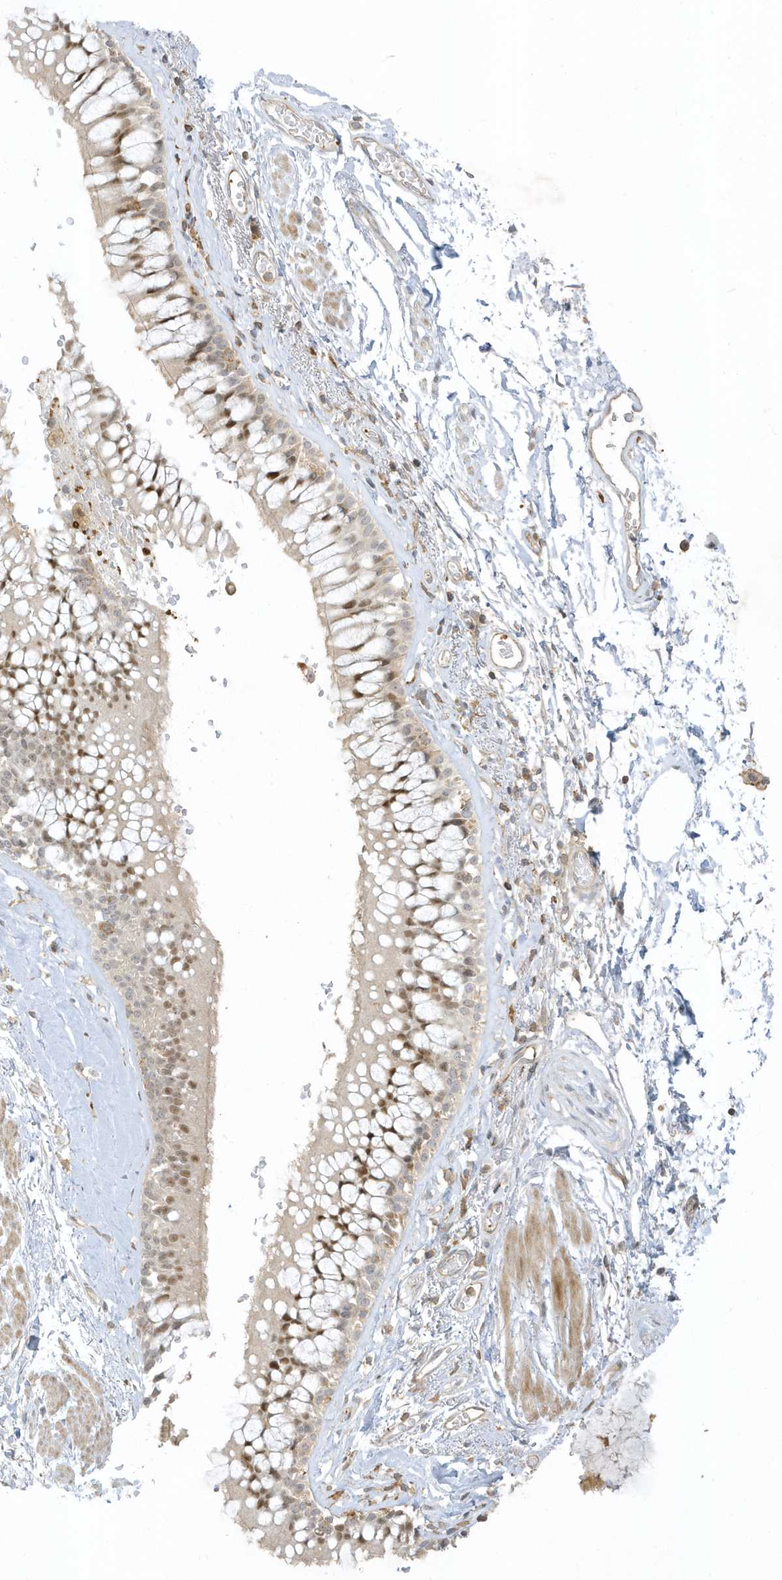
{"staining": {"intensity": "moderate", "quantity": "25%-75%", "location": "nuclear"}, "tissue": "bronchus", "cell_type": "Respiratory epithelial cells", "image_type": "normal", "snomed": [{"axis": "morphology", "description": "Normal tissue, NOS"}, {"axis": "morphology", "description": "Inflammation, NOS"}, {"axis": "topography", "description": "Cartilage tissue"}, {"axis": "topography", "description": "Bronchus"}, {"axis": "topography", "description": "Lung"}], "caption": "Bronchus stained with IHC displays moderate nuclear positivity in about 25%-75% of respiratory epithelial cells. (IHC, brightfield microscopy, high magnification).", "gene": "ZBTB8A", "patient": {"sex": "female", "age": 64}}